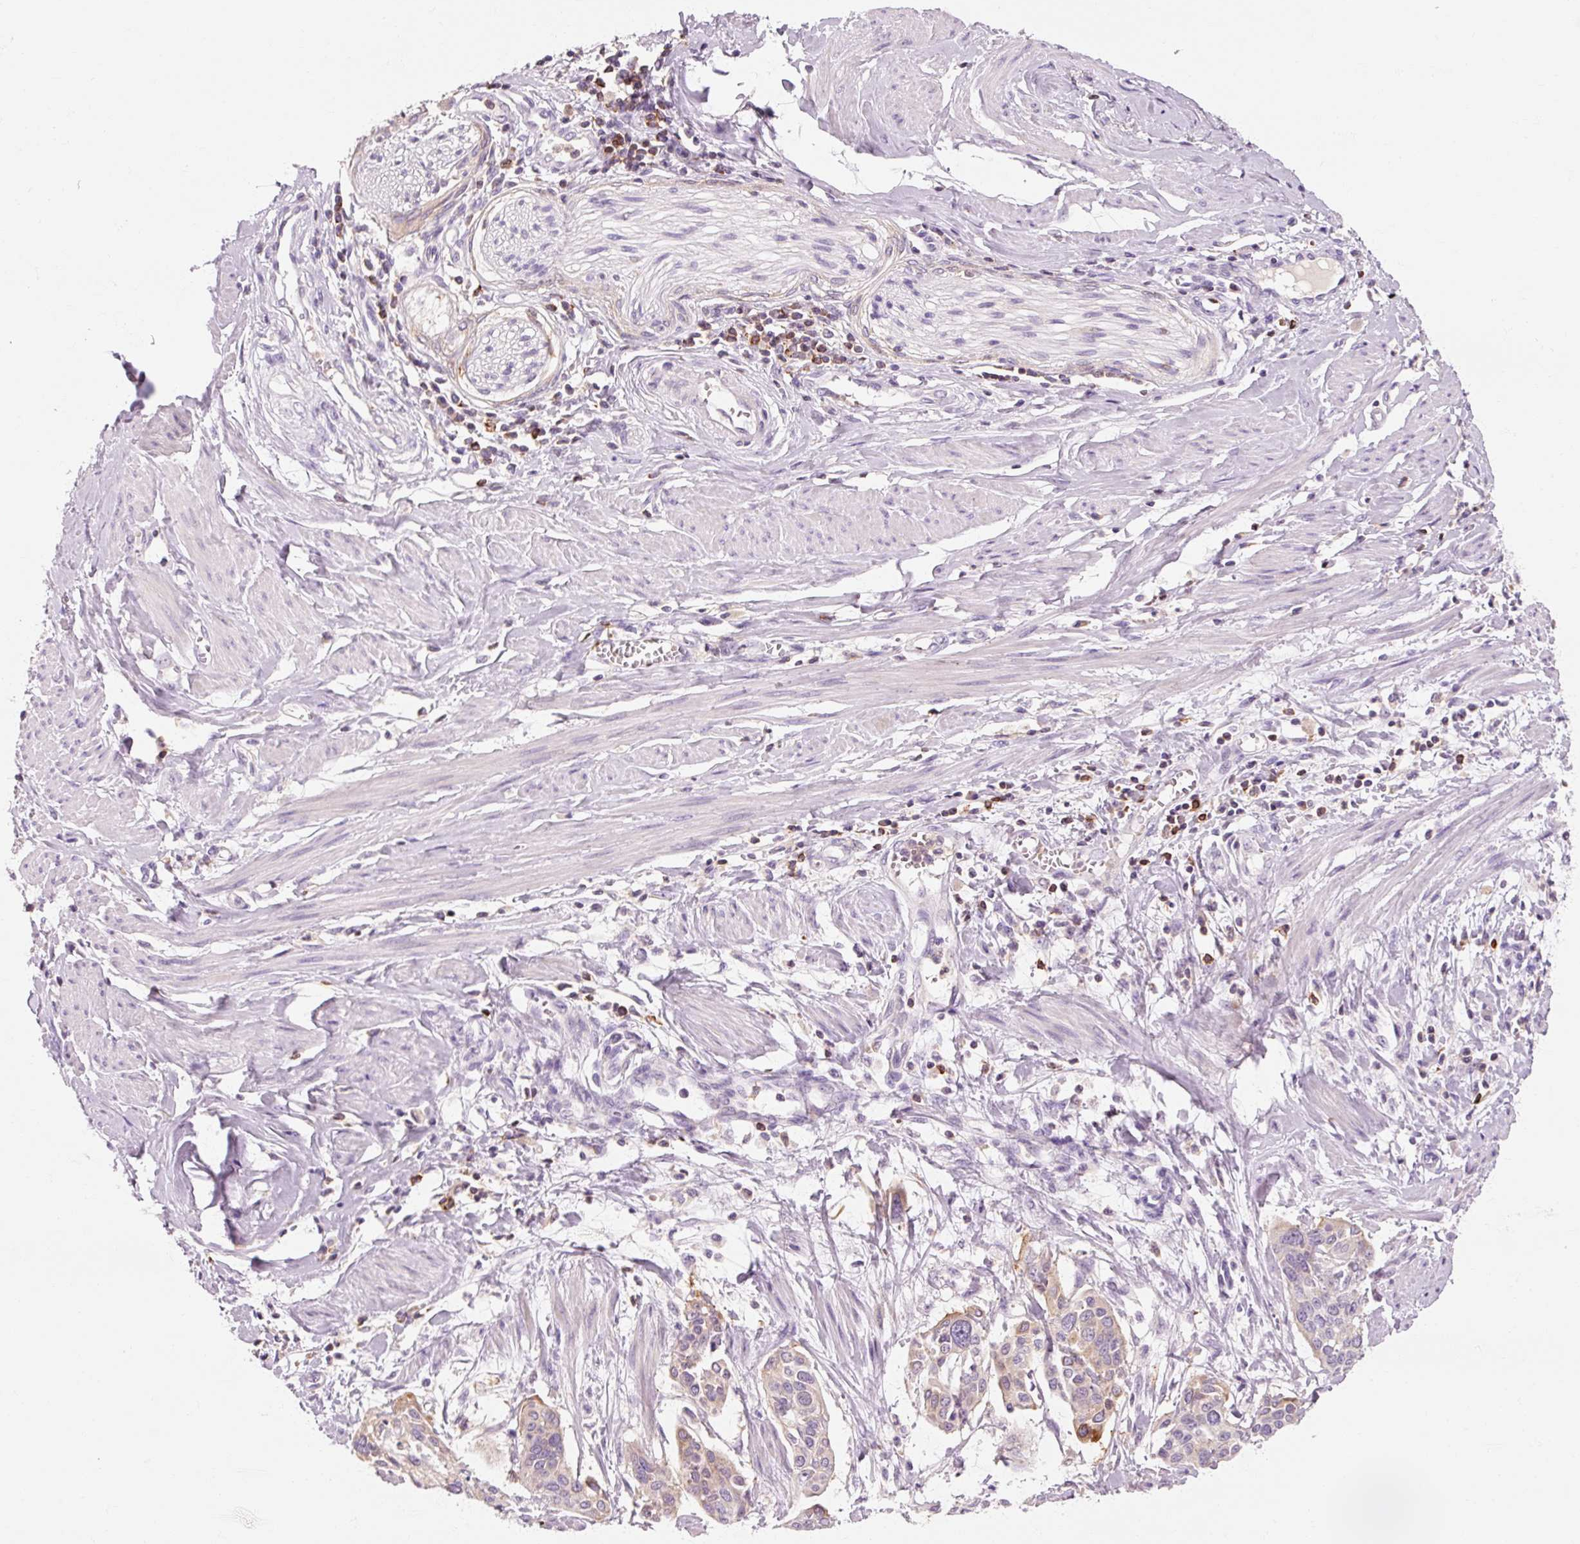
{"staining": {"intensity": "weak", "quantity": "<25%", "location": "cytoplasmic/membranous"}, "tissue": "cervical cancer", "cell_type": "Tumor cells", "image_type": "cancer", "snomed": [{"axis": "morphology", "description": "Squamous cell carcinoma, NOS"}, {"axis": "topography", "description": "Cervix"}], "caption": "An image of cervical squamous cell carcinoma stained for a protein reveals no brown staining in tumor cells. (DAB immunohistochemistry with hematoxylin counter stain).", "gene": "OR8K1", "patient": {"sex": "female", "age": 44}}